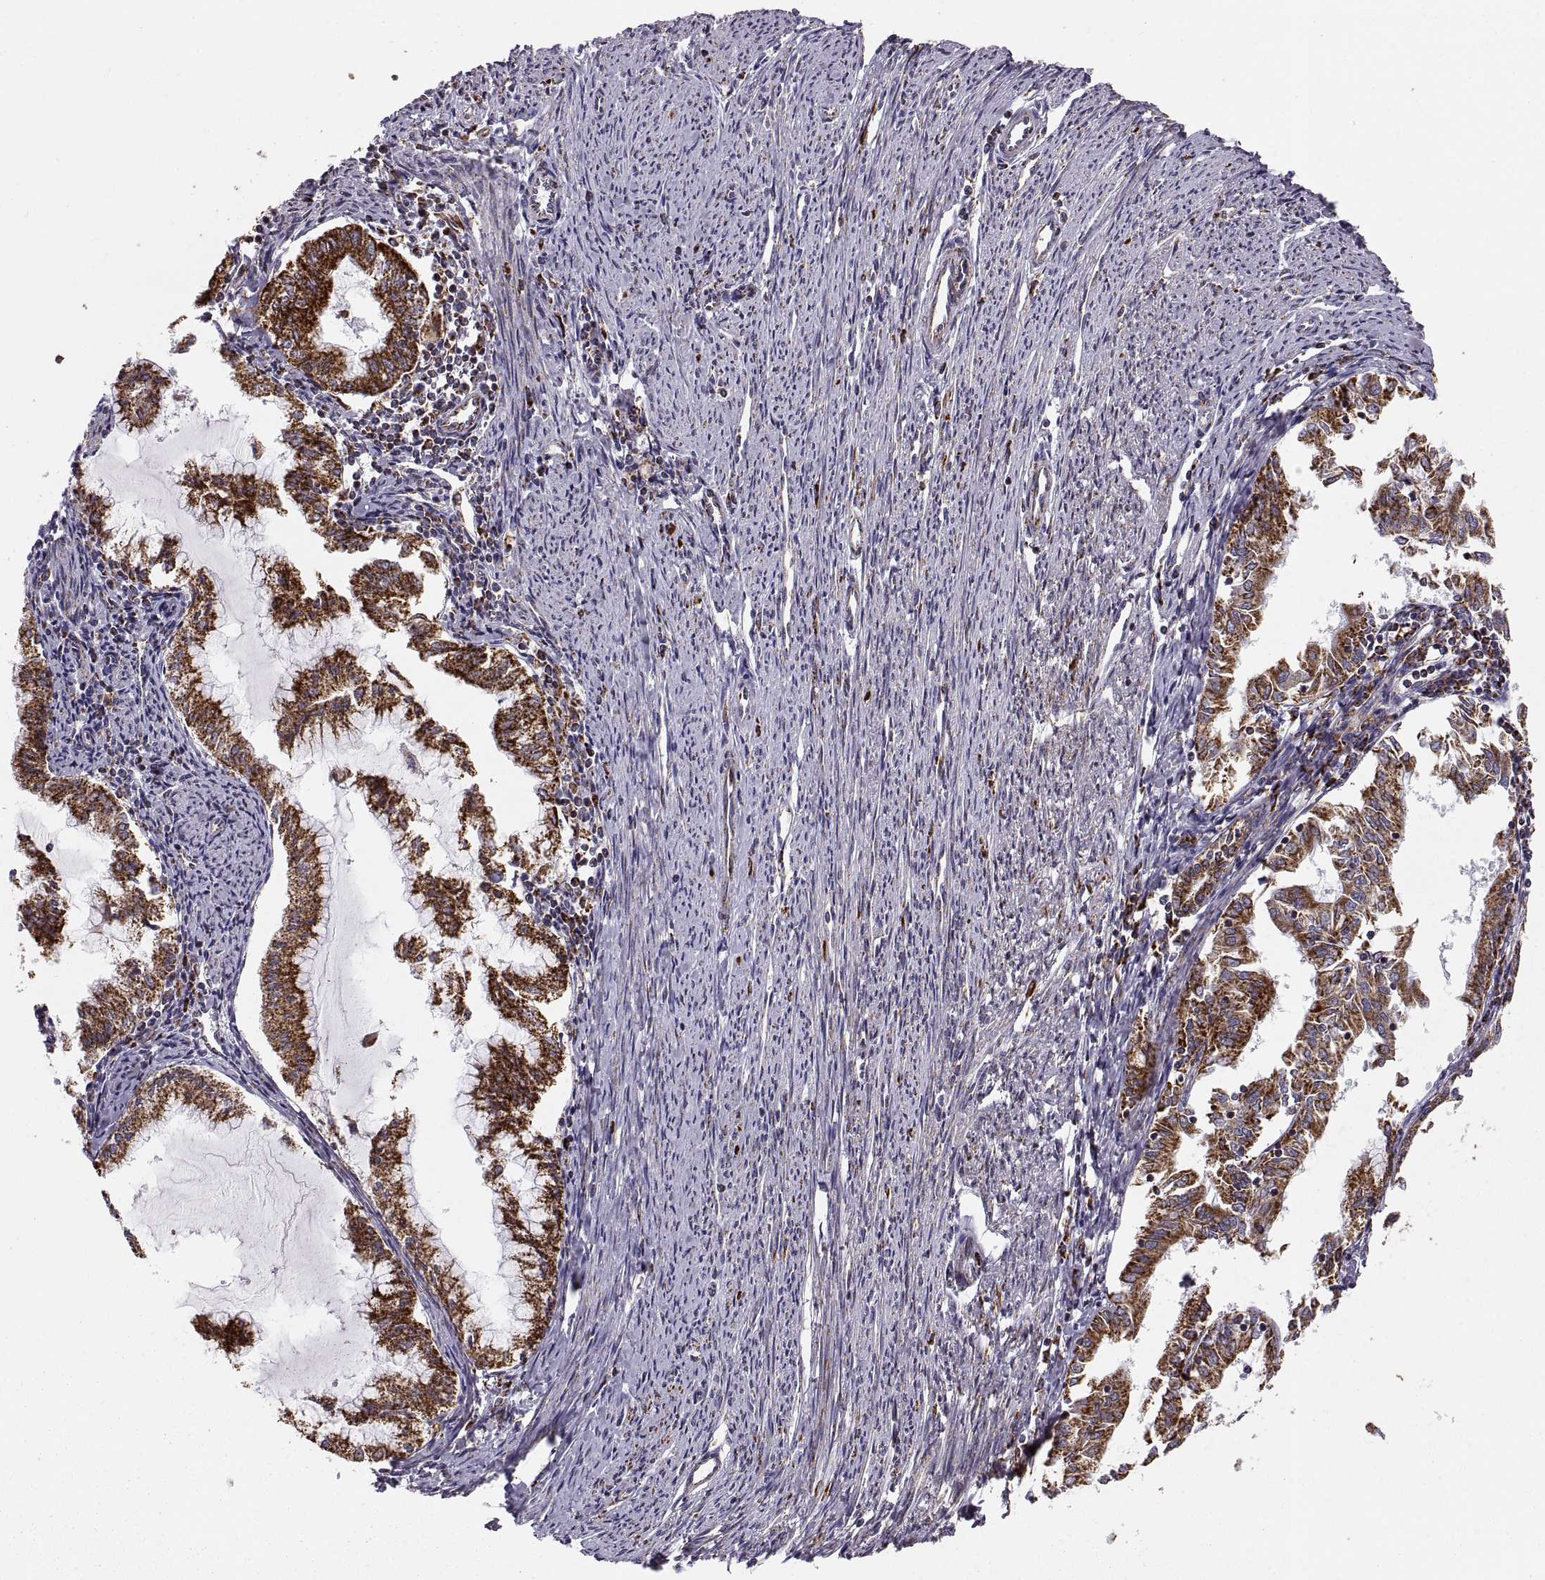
{"staining": {"intensity": "strong", "quantity": ">75%", "location": "cytoplasmic/membranous"}, "tissue": "endometrial cancer", "cell_type": "Tumor cells", "image_type": "cancer", "snomed": [{"axis": "morphology", "description": "Adenocarcinoma, NOS"}, {"axis": "topography", "description": "Endometrium"}], "caption": "An immunohistochemistry image of neoplastic tissue is shown. Protein staining in brown labels strong cytoplasmic/membranous positivity in endometrial adenocarcinoma within tumor cells.", "gene": "ARSD", "patient": {"sex": "female", "age": 79}}